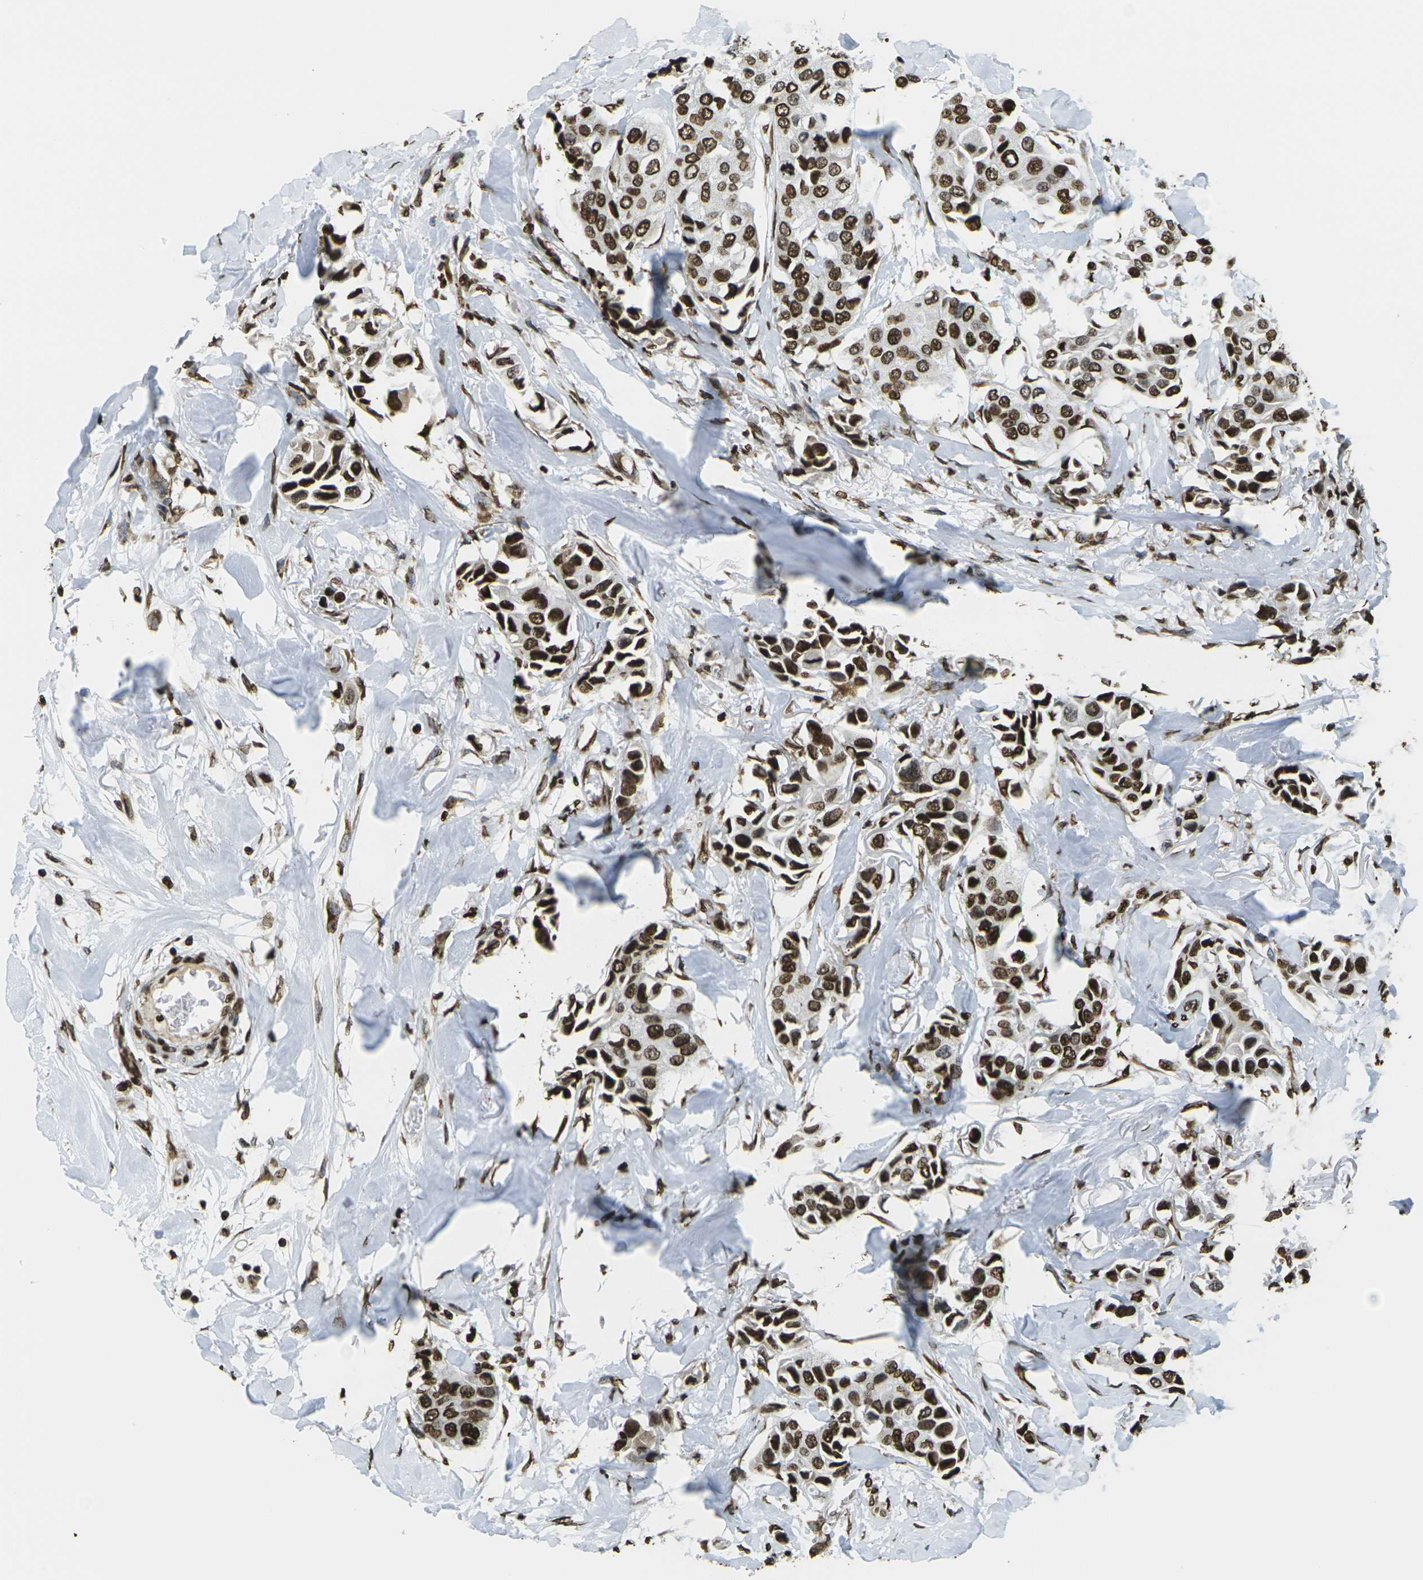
{"staining": {"intensity": "strong", "quantity": ">75%", "location": "nuclear"}, "tissue": "breast cancer", "cell_type": "Tumor cells", "image_type": "cancer", "snomed": [{"axis": "morphology", "description": "Duct carcinoma"}, {"axis": "topography", "description": "Breast"}], "caption": "The micrograph shows immunohistochemical staining of infiltrating ductal carcinoma (breast). There is strong nuclear staining is appreciated in approximately >75% of tumor cells. (Stains: DAB (3,3'-diaminobenzidine) in brown, nuclei in blue, Microscopy: brightfield microscopy at high magnification).", "gene": "H1-2", "patient": {"sex": "female", "age": 80}}